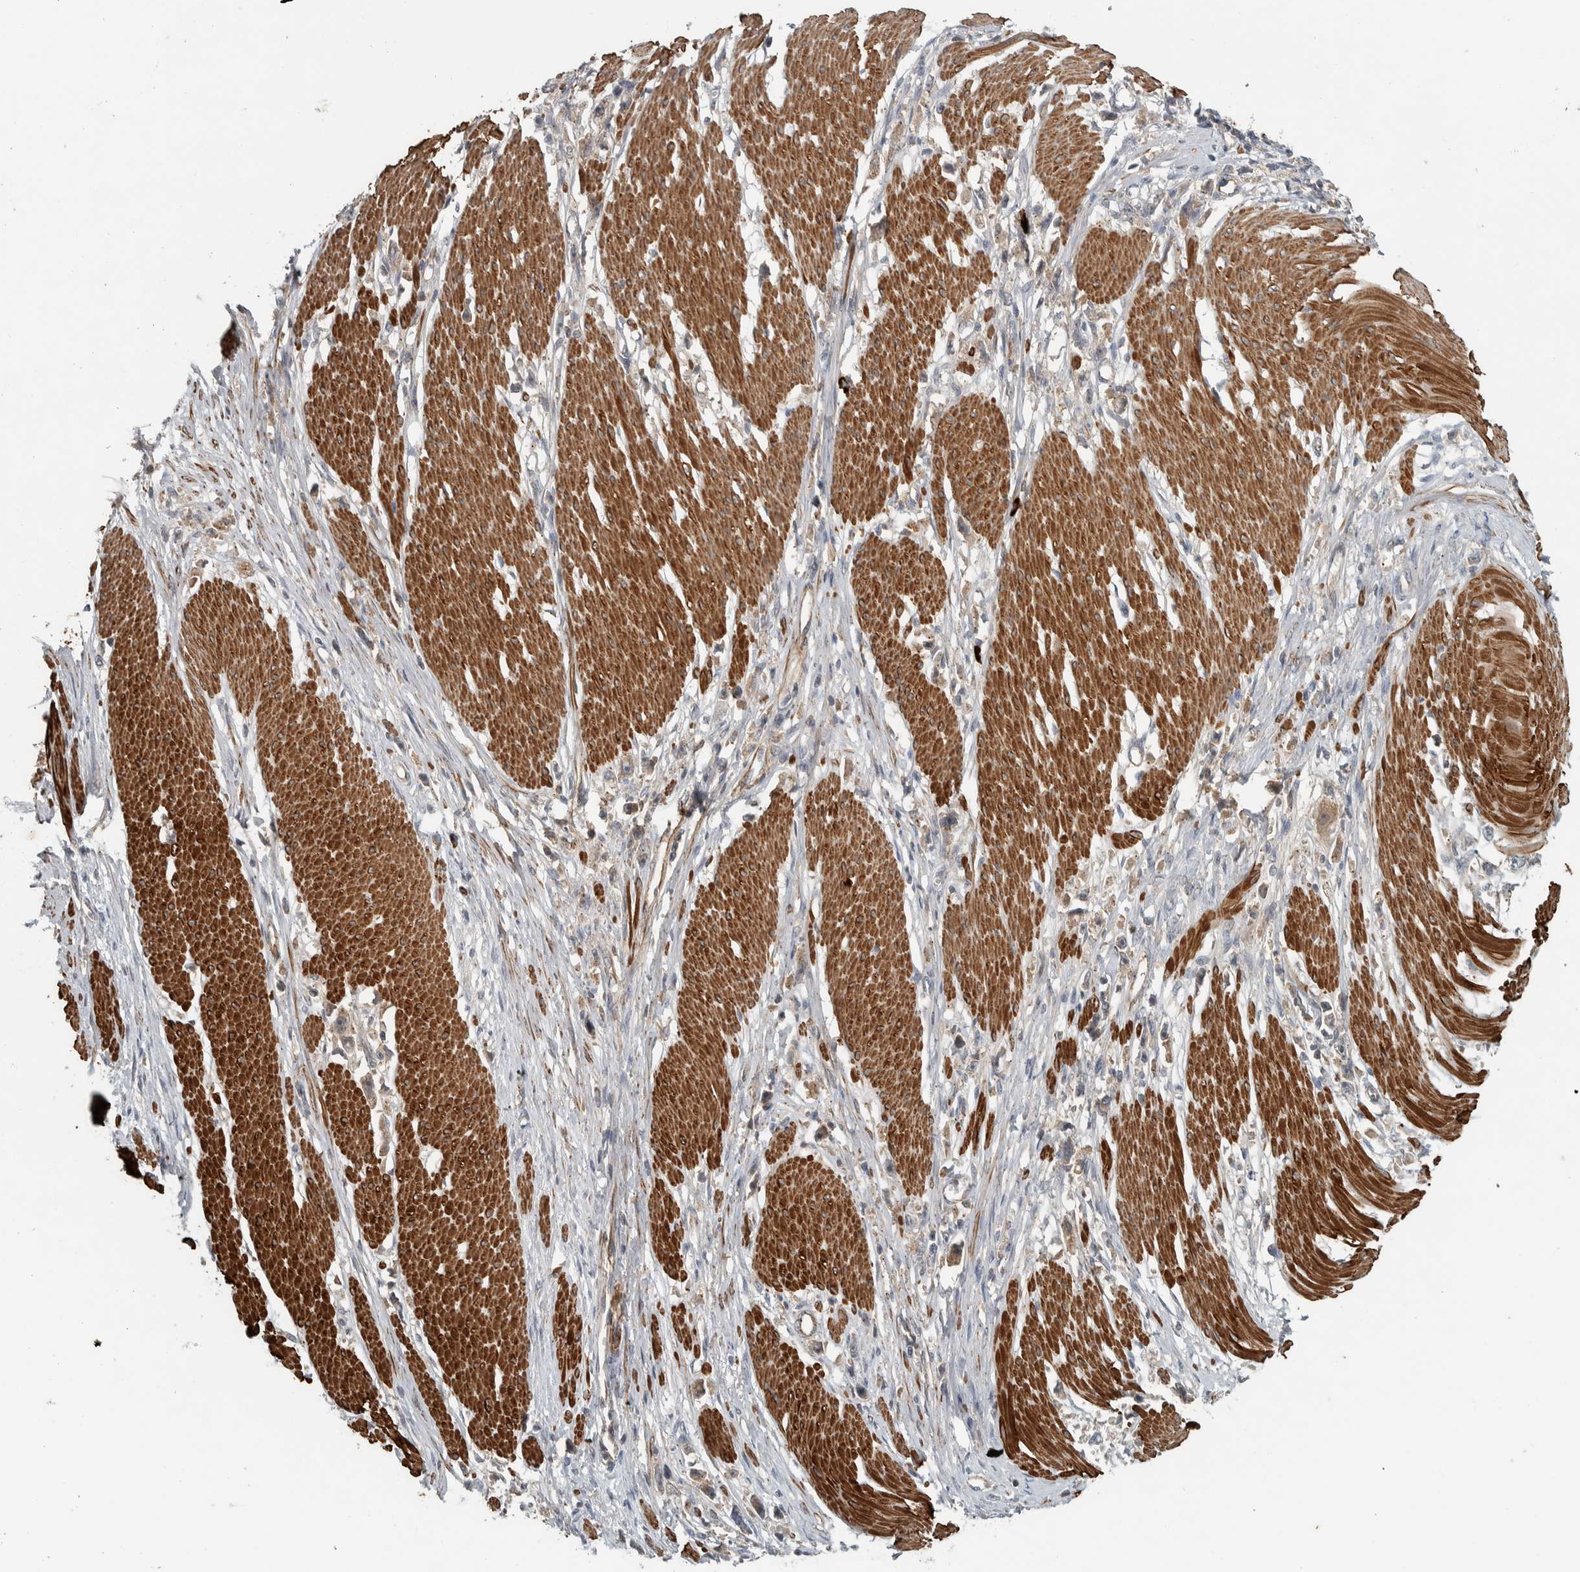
{"staining": {"intensity": "weak", "quantity": "<25%", "location": "cytoplasmic/membranous"}, "tissue": "stomach cancer", "cell_type": "Tumor cells", "image_type": "cancer", "snomed": [{"axis": "morphology", "description": "Adenocarcinoma, NOS"}, {"axis": "topography", "description": "Stomach"}], "caption": "The immunohistochemistry histopathology image has no significant staining in tumor cells of adenocarcinoma (stomach) tissue. Nuclei are stained in blue.", "gene": "LBHD1", "patient": {"sex": "female", "age": 59}}